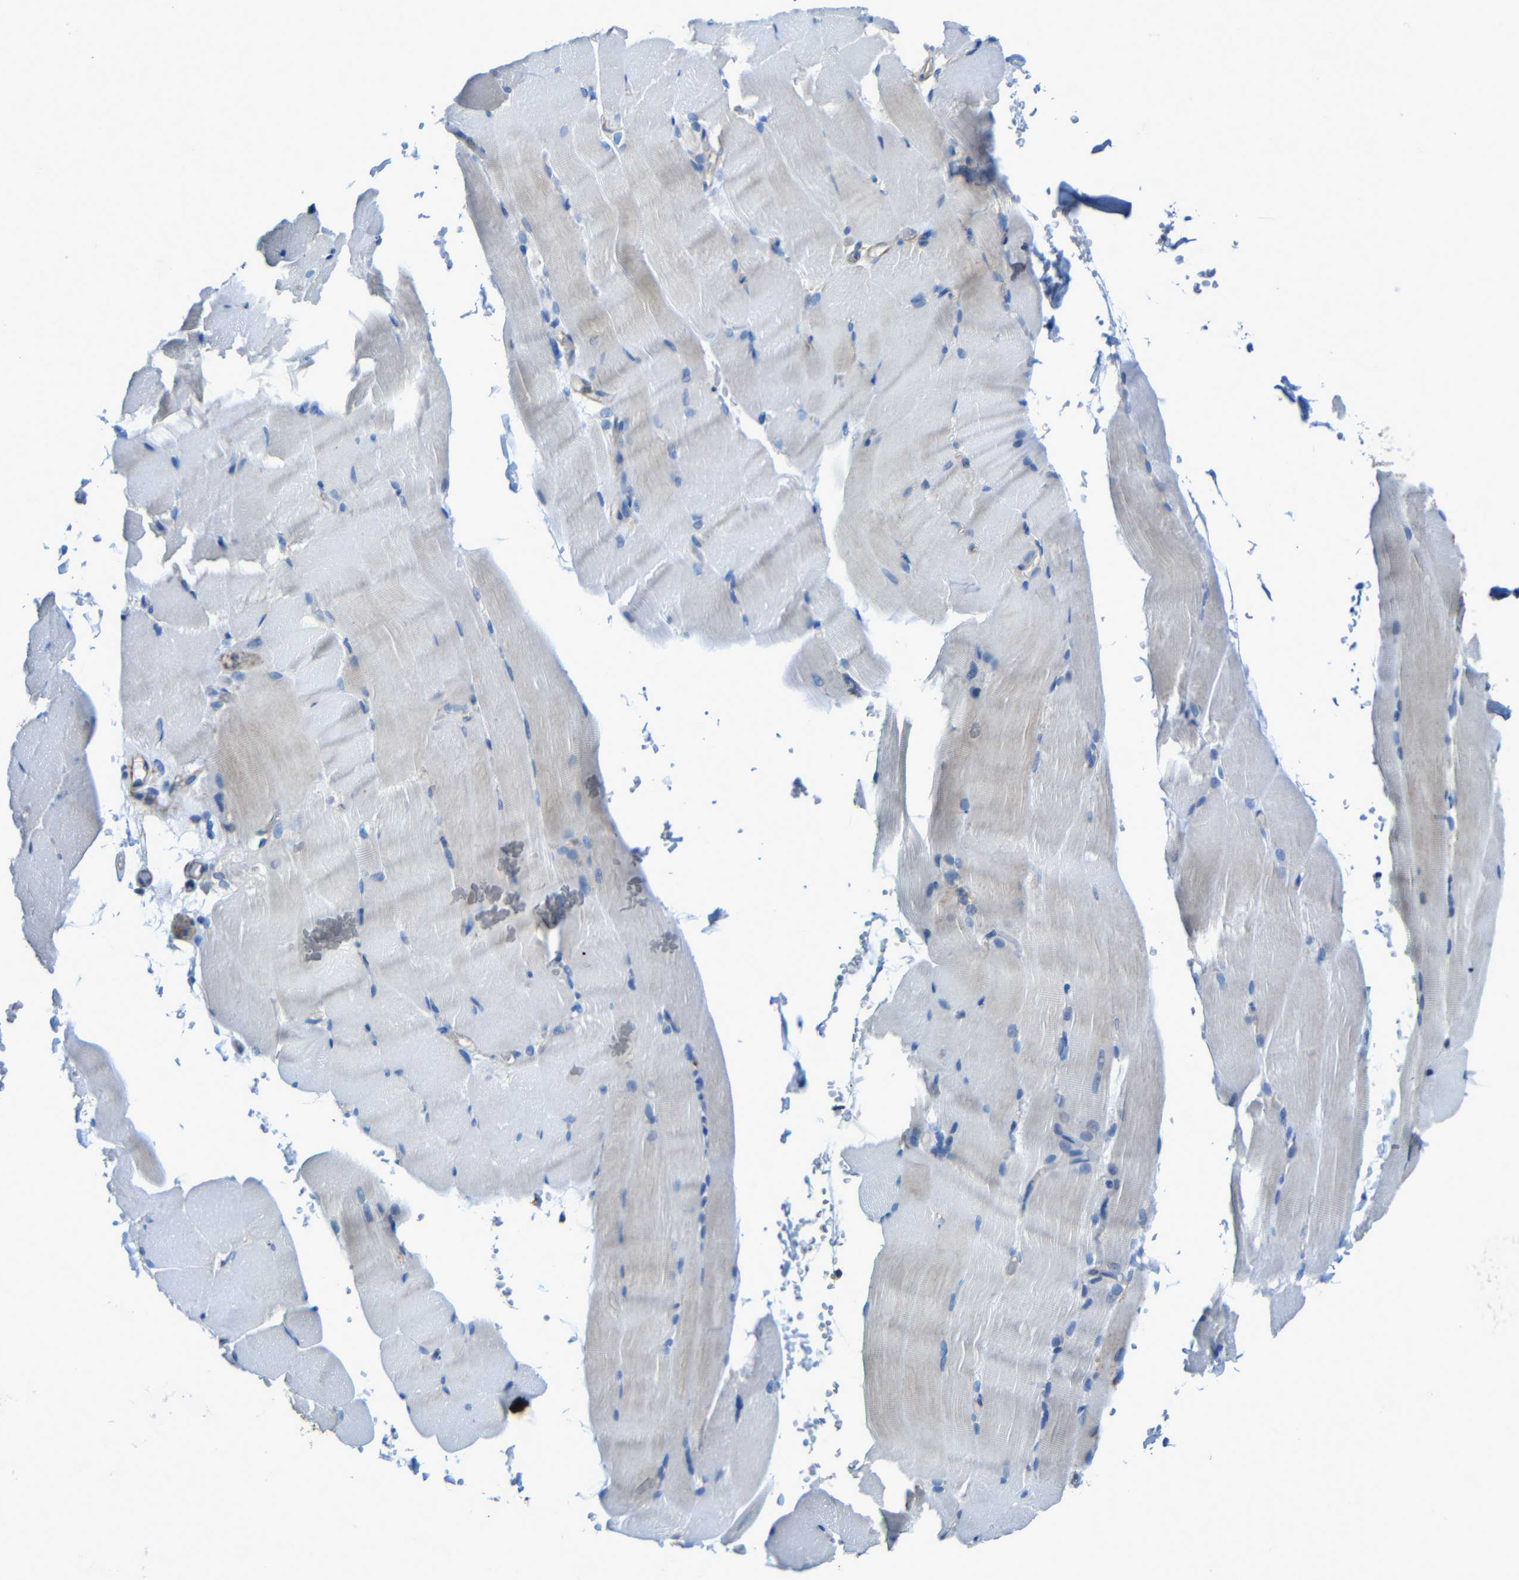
{"staining": {"intensity": "weak", "quantity": "<25%", "location": "cytoplasmic/membranous"}, "tissue": "skeletal muscle", "cell_type": "Myocytes", "image_type": "normal", "snomed": [{"axis": "morphology", "description": "Normal tissue, NOS"}, {"axis": "topography", "description": "Skeletal muscle"}, {"axis": "topography", "description": "Parathyroid gland"}], "caption": "Photomicrograph shows no significant protein expression in myocytes of normal skeletal muscle. (IHC, brightfield microscopy, high magnification).", "gene": "INTS6L", "patient": {"sex": "female", "age": 37}}